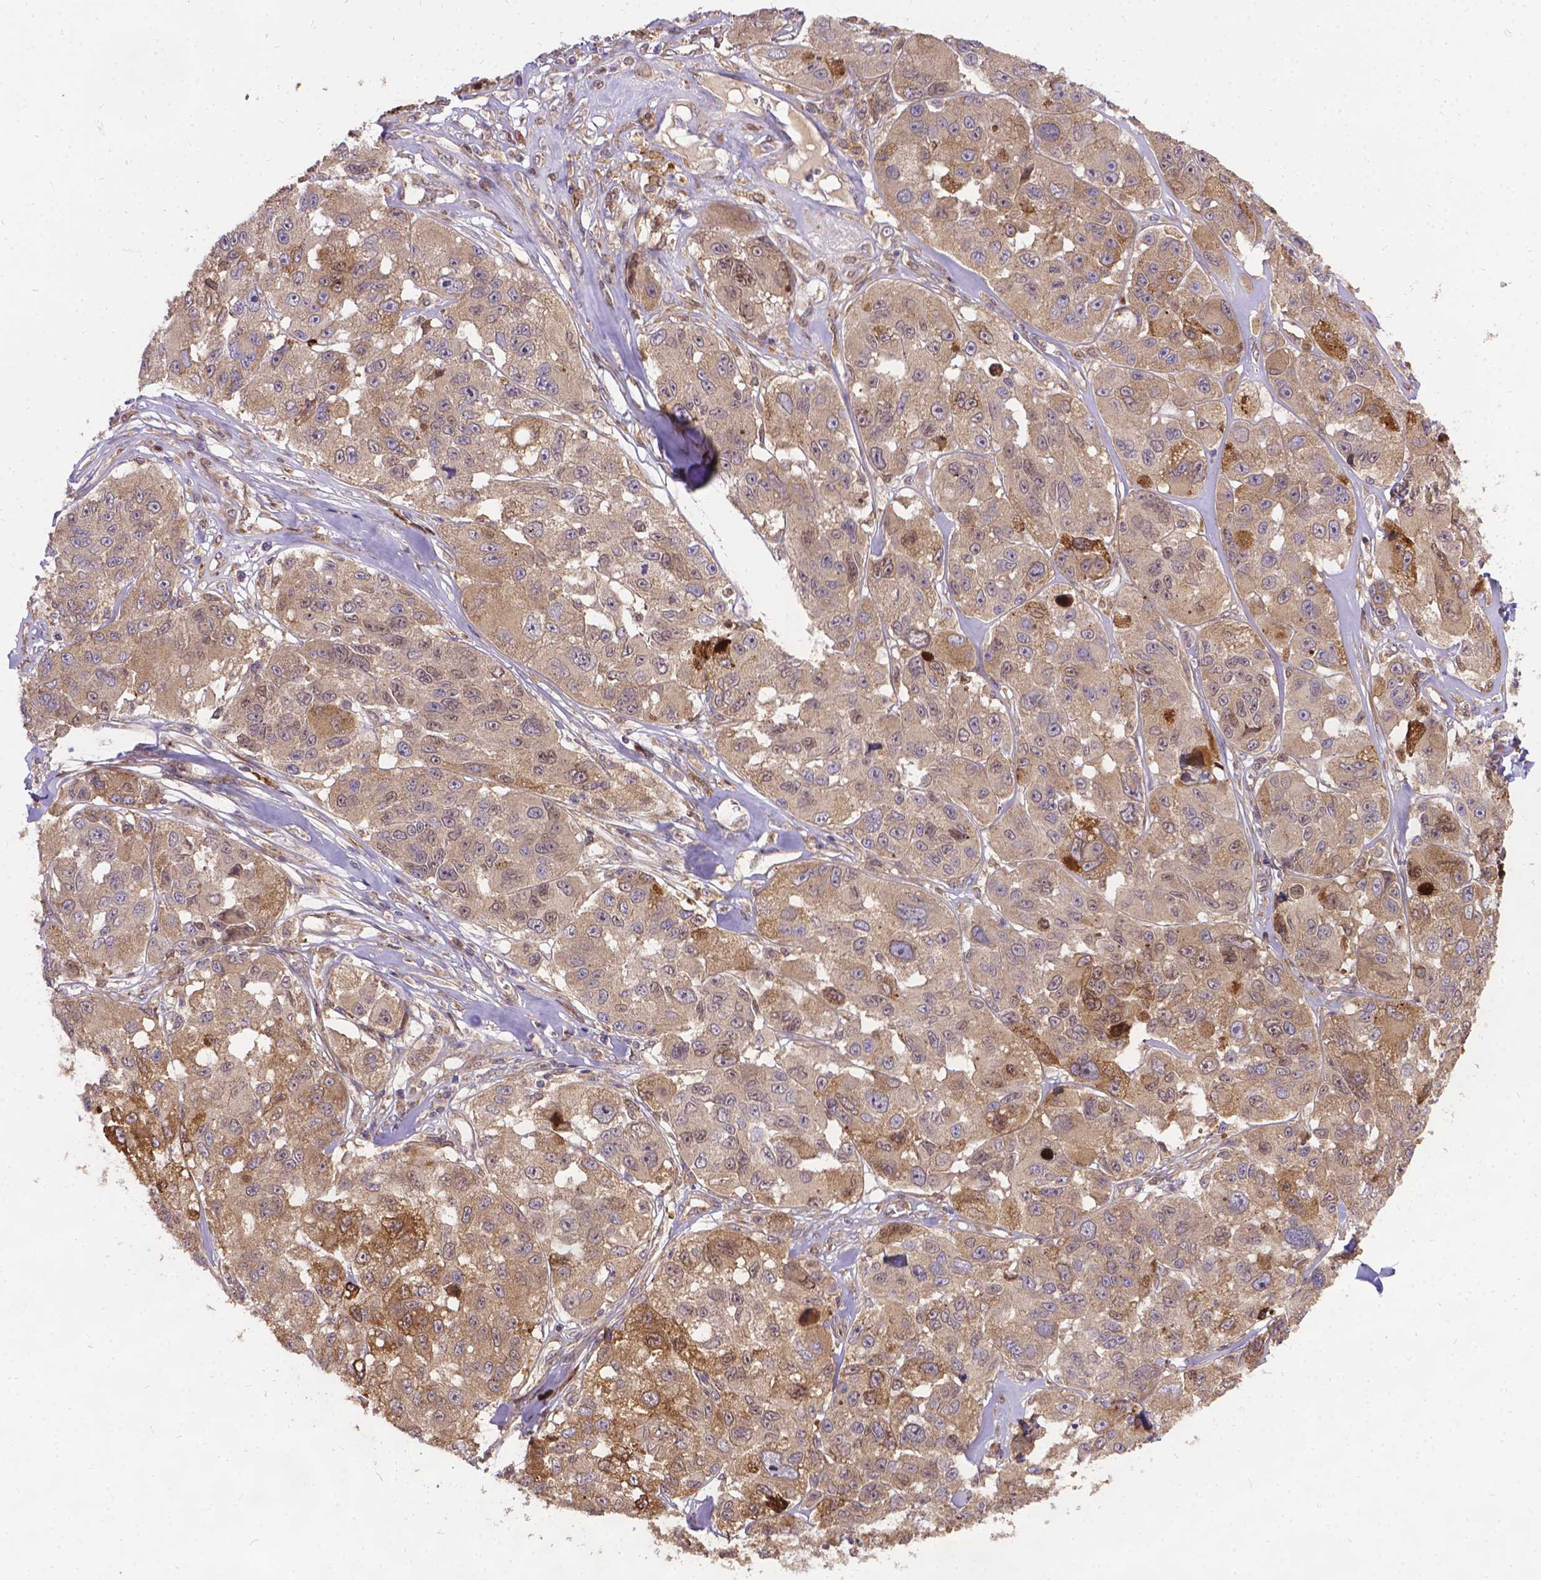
{"staining": {"intensity": "weak", "quantity": ">75%", "location": "cytoplasmic/membranous"}, "tissue": "melanoma", "cell_type": "Tumor cells", "image_type": "cancer", "snomed": [{"axis": "morphology", "description": "Malignant melanoma, NOS"}, {"axis": "topography", "description": "Skin"}], "caption": "Immunohistochemistry (DAB) staining of human malignant melanoma shows weak cytoplasmic/membranous protein expression in about >75% of tumor cells. (IHC, brightfield microscopy, high magnification).", "gene": "DENND6A", "patient": {"sex": "female", "age": 66}}